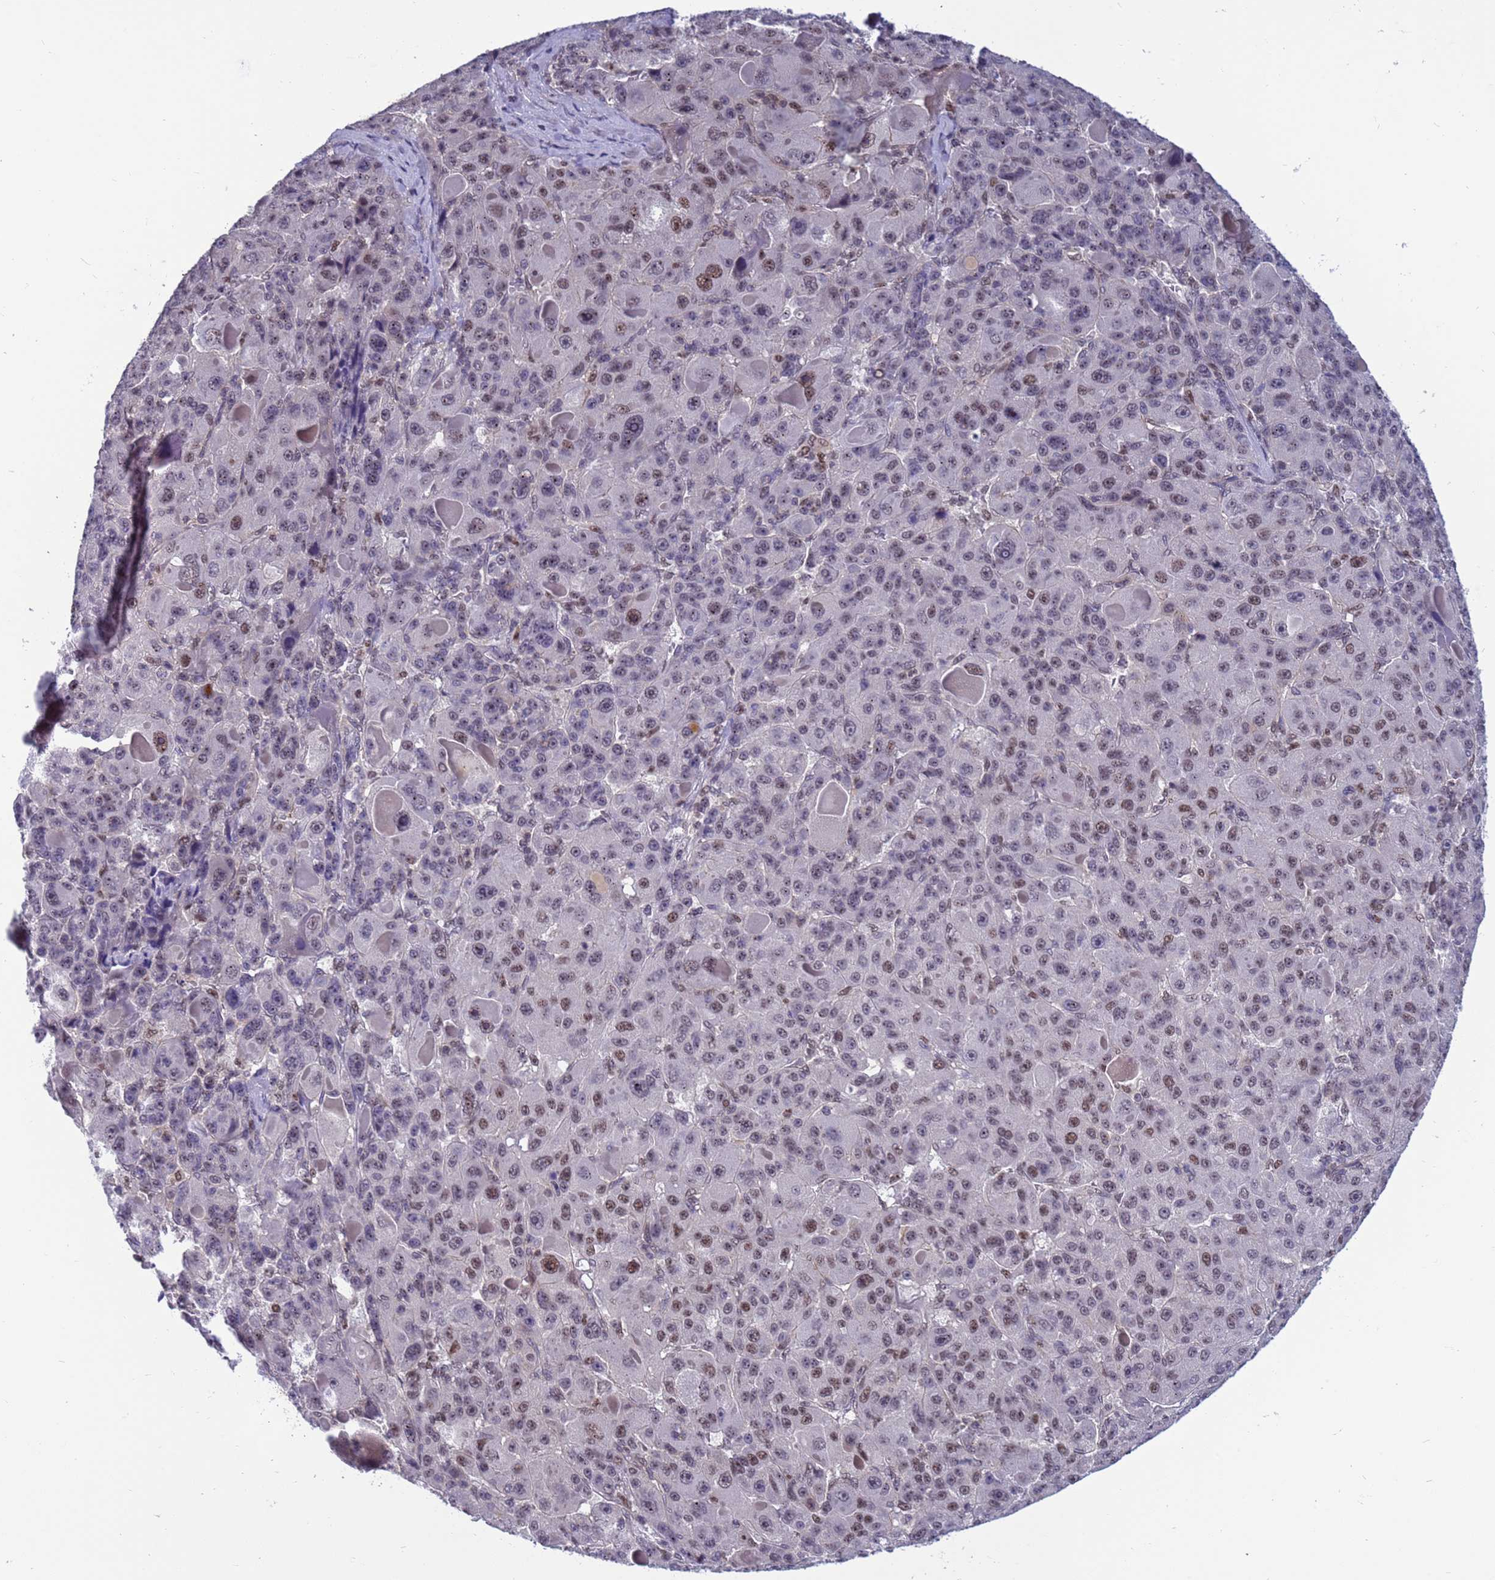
{"staining": {"intensity": "moderate", "quantity": "<25%", "location": "nuclear"}, "tissue": "liver cancer", "cell_type": "Tumor cells", "image_type": "cancer", "snomed": [{"axis": "morphology", "description": "Carcinoma, Hepatocellular, NOS"}, {"axis": "topography", "description": "Liver"}], "caption": "Liver cancer (hepatocellular carcinoma) was stained to show a protein in brown. There is low levels of moderate nuclear positivity in about <25% of tumor cells.", "gene": "NSL1", "patient": {"sex": "male", "age": 76}}